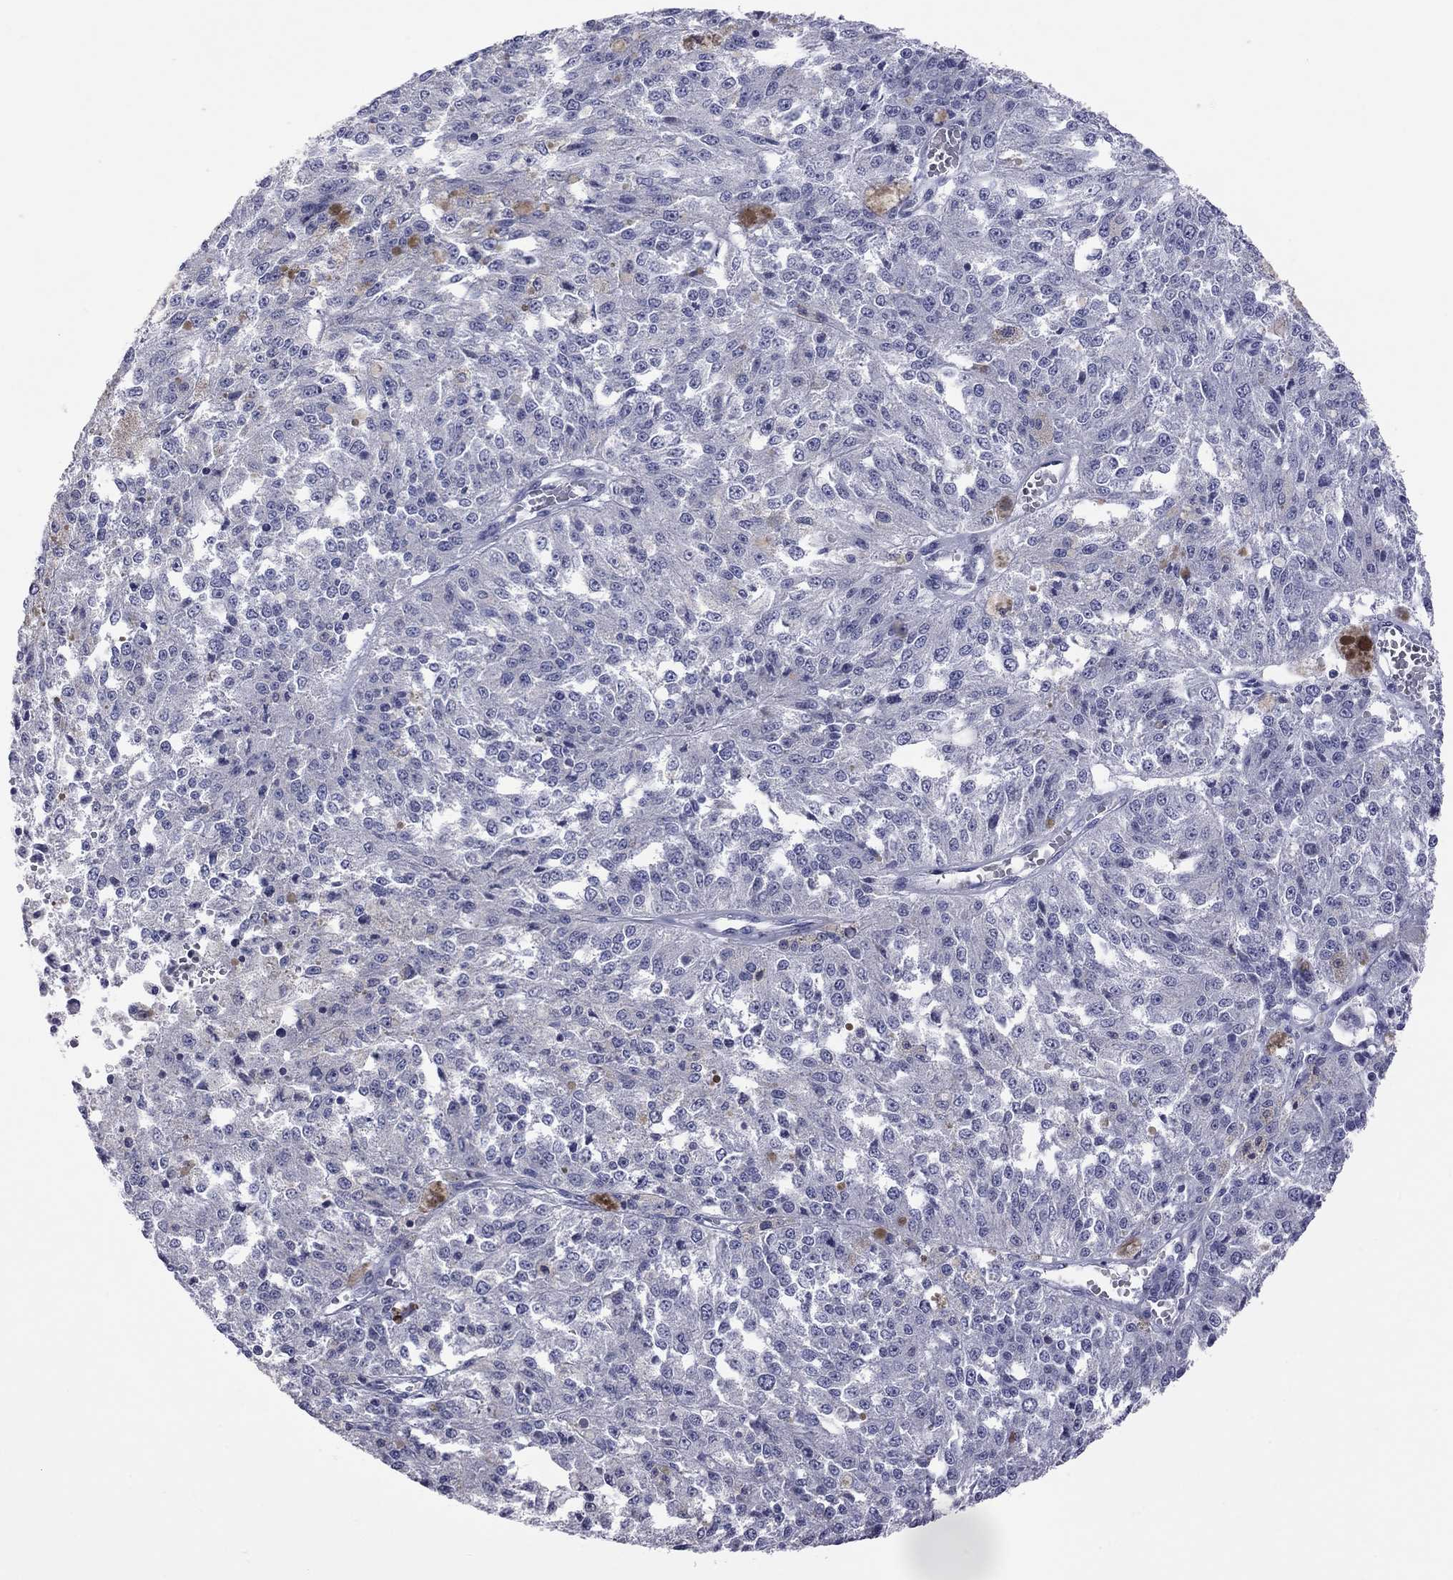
{"staining": {"intensity": "negative", "quantity": "none", "location": "none"}, "tissue": "melanoma", "cell_type": "Tumor cells", "image_type": "cancer", "snomed": [{"axis": "morphology", "description": "Malignant melanoma, Metastatic site"}, {"axis": "topography", "description": "Lymph node"}], "caption": "There is no significant expression in tumor cells of melanoma.", "gene": "HYLS1", "patient": {"sex": "female", "age": 64}}